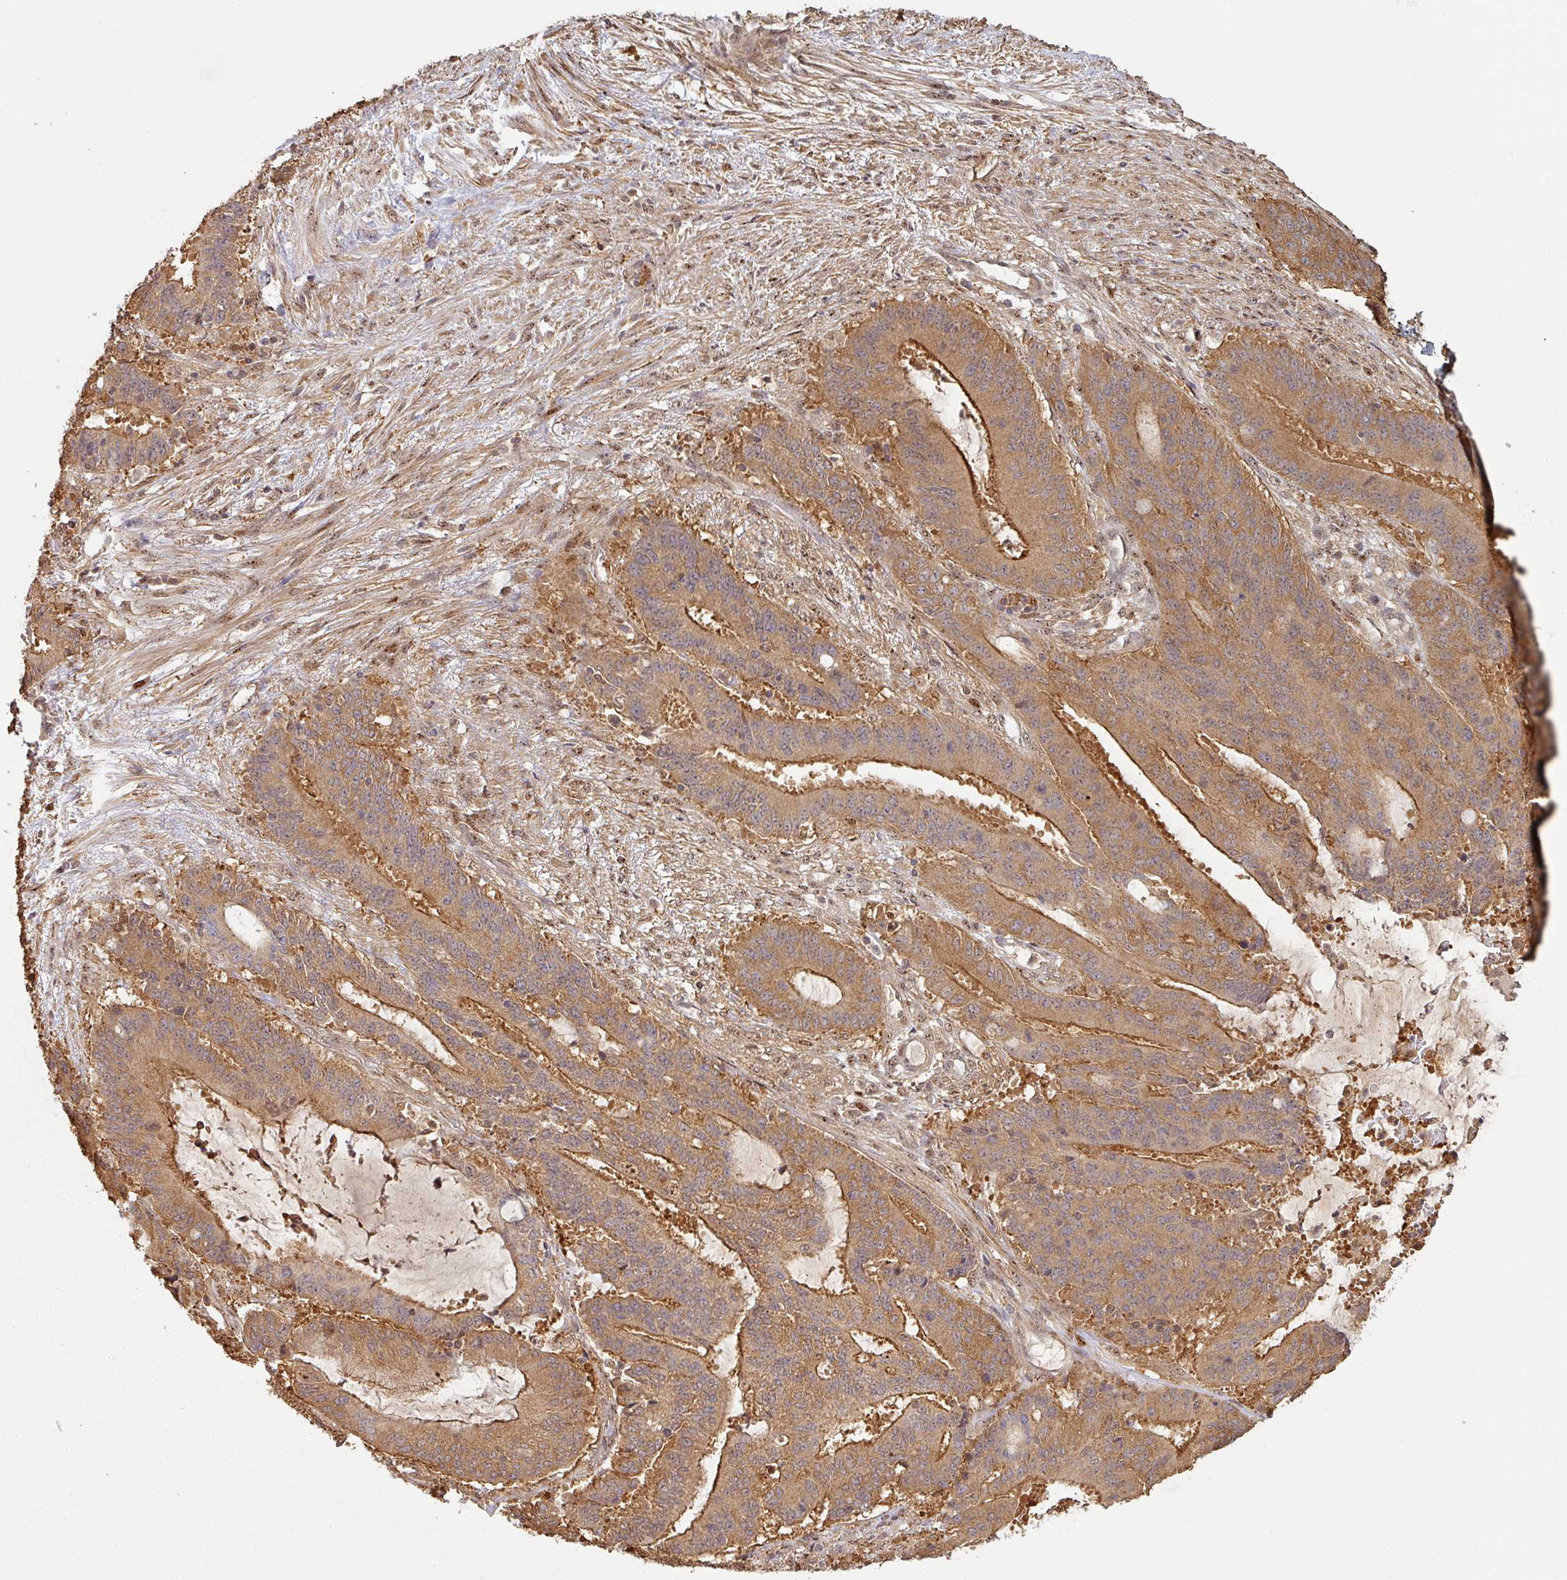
{"staining": {"intensity": "moderate", "quantity": ">75%", "location": "cytoplasmic/membranous"}, "tissue": "liver cancer", "cell_type": "Tumor cells", "image_type": "cancer", "snomed": [{"axis": "morphology", "description": "Normal tissue, NOS"}, {"axis": "morphology", "description": "Cholangiocarcinoma"}, {"axis": "topography", "description": "Liver"}, {"axis": "topography", "description": "Peripheral nerve tissue"}], "caption": "Liver cholangiocarcinoma tissue exhibits moderate cytoplasmic/membranous staining in approximately >75% of tumor cells, visualized by immunohistochemistry. (DAB (3,3'-diaminobenzidine) = brown stain, brightfield microscopy at high magnification).", "gene": "ZNF322", "patient": {"sex": "female", "age": 73}}